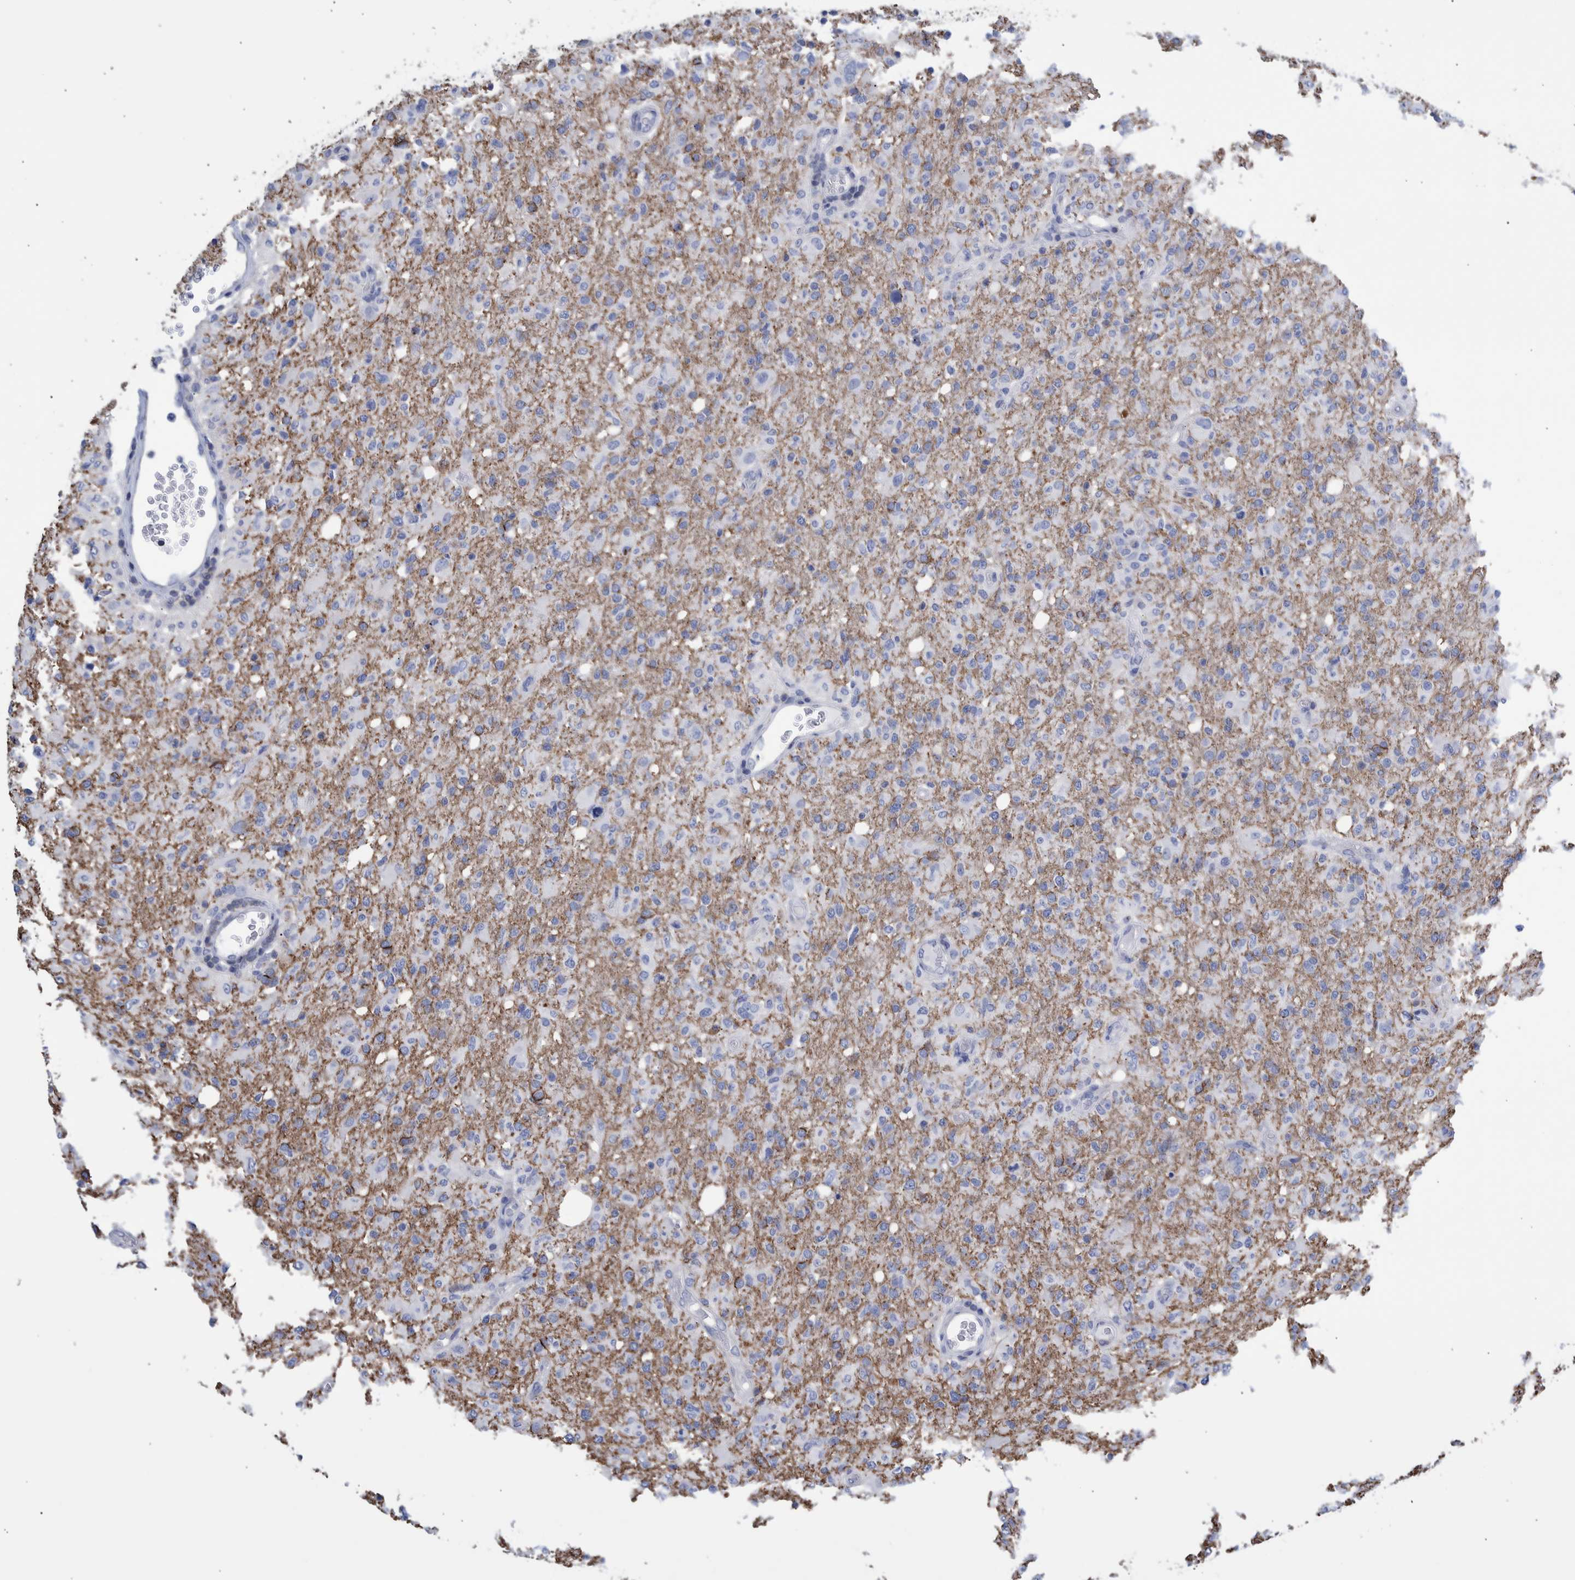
{"staining": {"intensity": "negative", "quantity": "none", "location": "none"}, "tissue": "glioma", "cell_type": "Tumor cells", "image_type": "cancer", "snomed": [{"axis": "morphology", "description": "Glioma, malignant, High grade"}, {"axis": "topography", "description": "Brain"}], "caption": "Human malignant glioma (high-grade) stained for a protein using immunohistochemistry (IHC) reveals no expression in tumor cells.", "gene": "PPP3CC", "patient": {"sex": "female", "age": 57}}